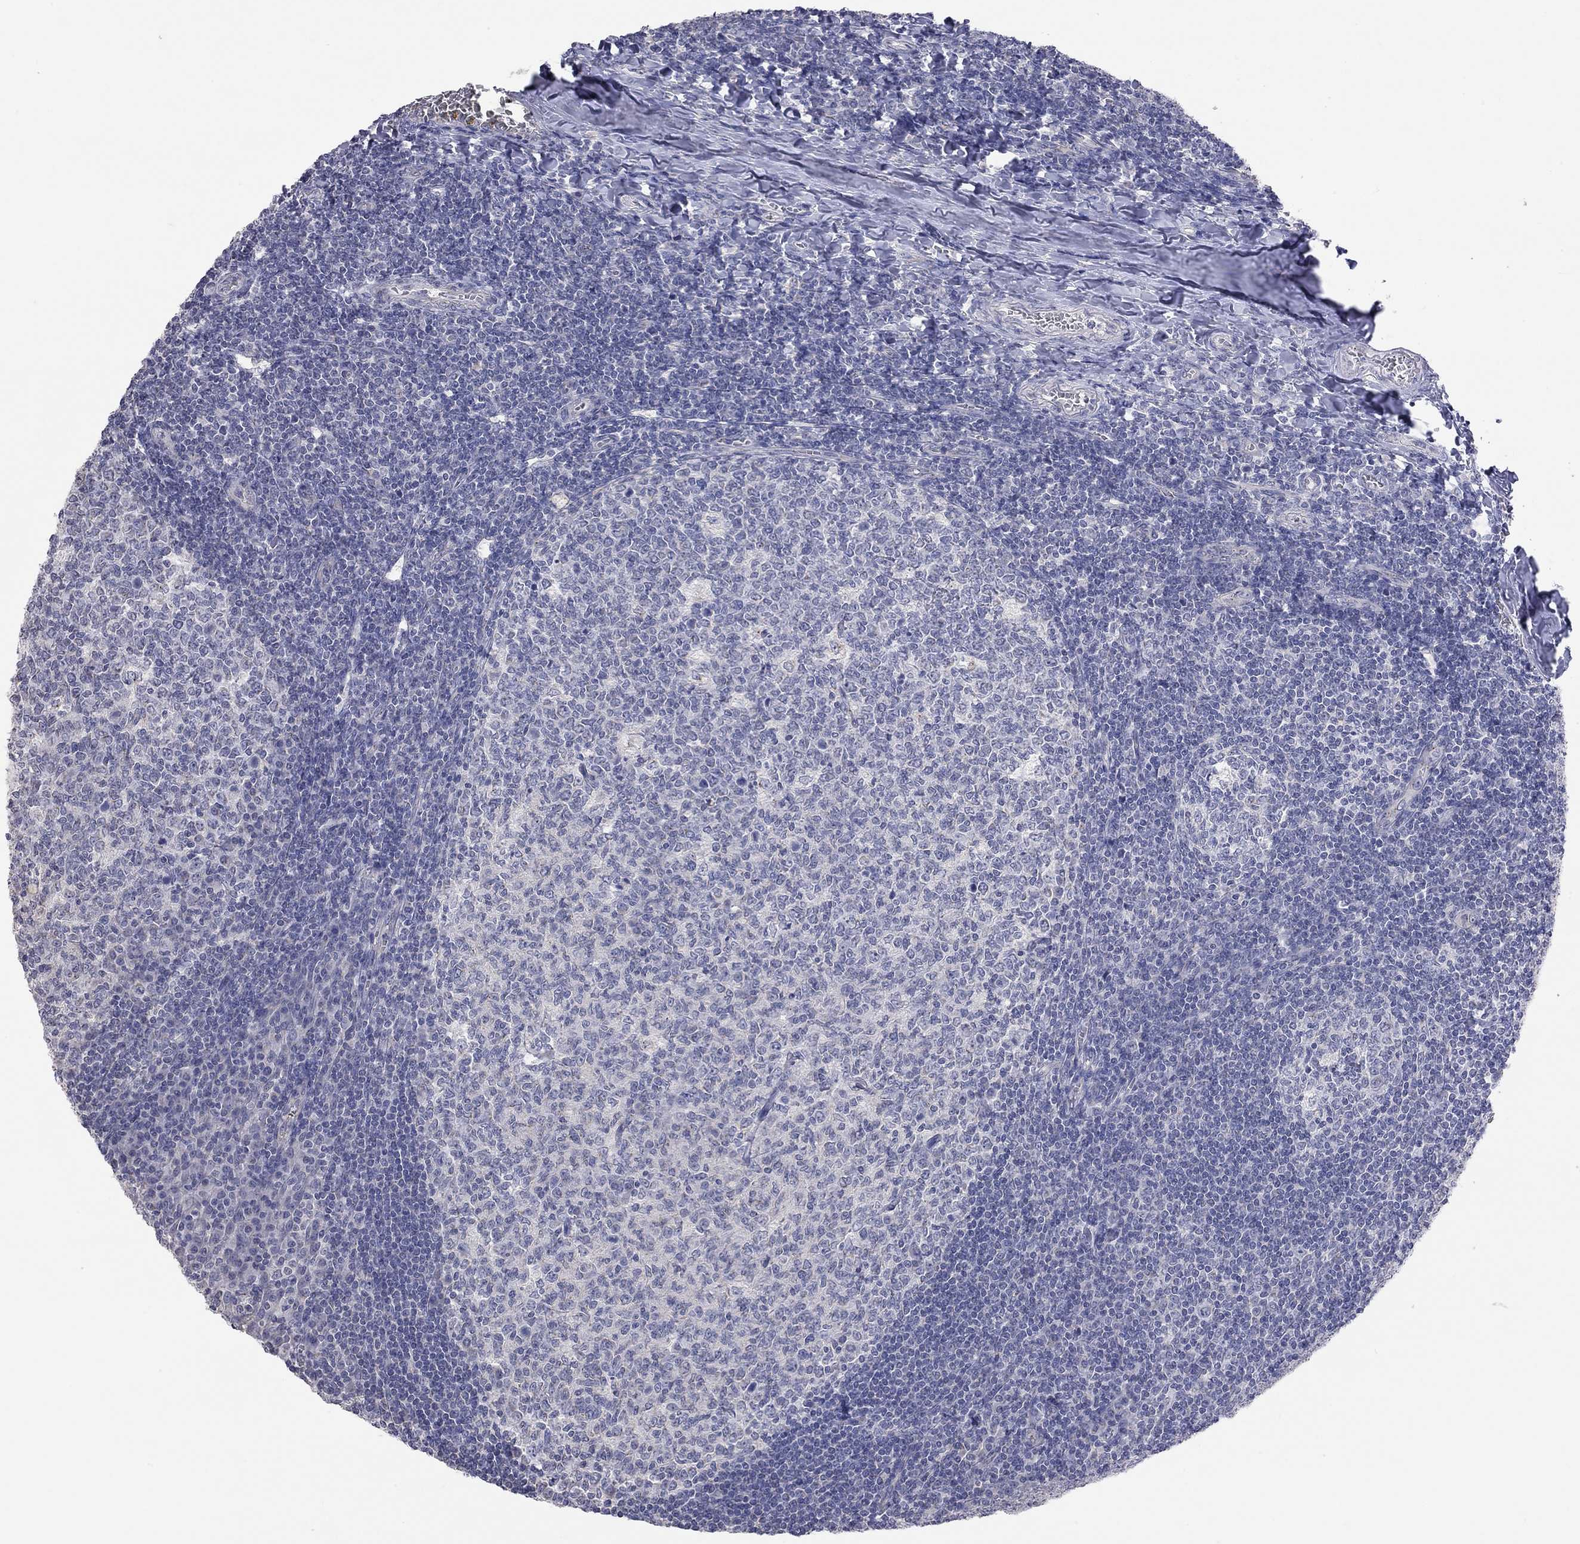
{"staining": {"intensity": "negative", "quantity": "none", "location": "none"}, "tissue": "tonsil", "cell_type": "Germinal center cells", "image_type": "normal", "snomed": [{"axis": "morphology", "description": "Normal tissue, NOS"}, {"axis": "topography", "description": "Tonsil"}], "caption": "Germinal center cells show no significant protein expression in unremarkable tonsil. (Brightfield microscopy of DAB (3,3'-diaminobenzidine) immunohistochemistry at high magnification).", "gene": "OPRK1", "patient": {"sex": "female", "age": 13}}